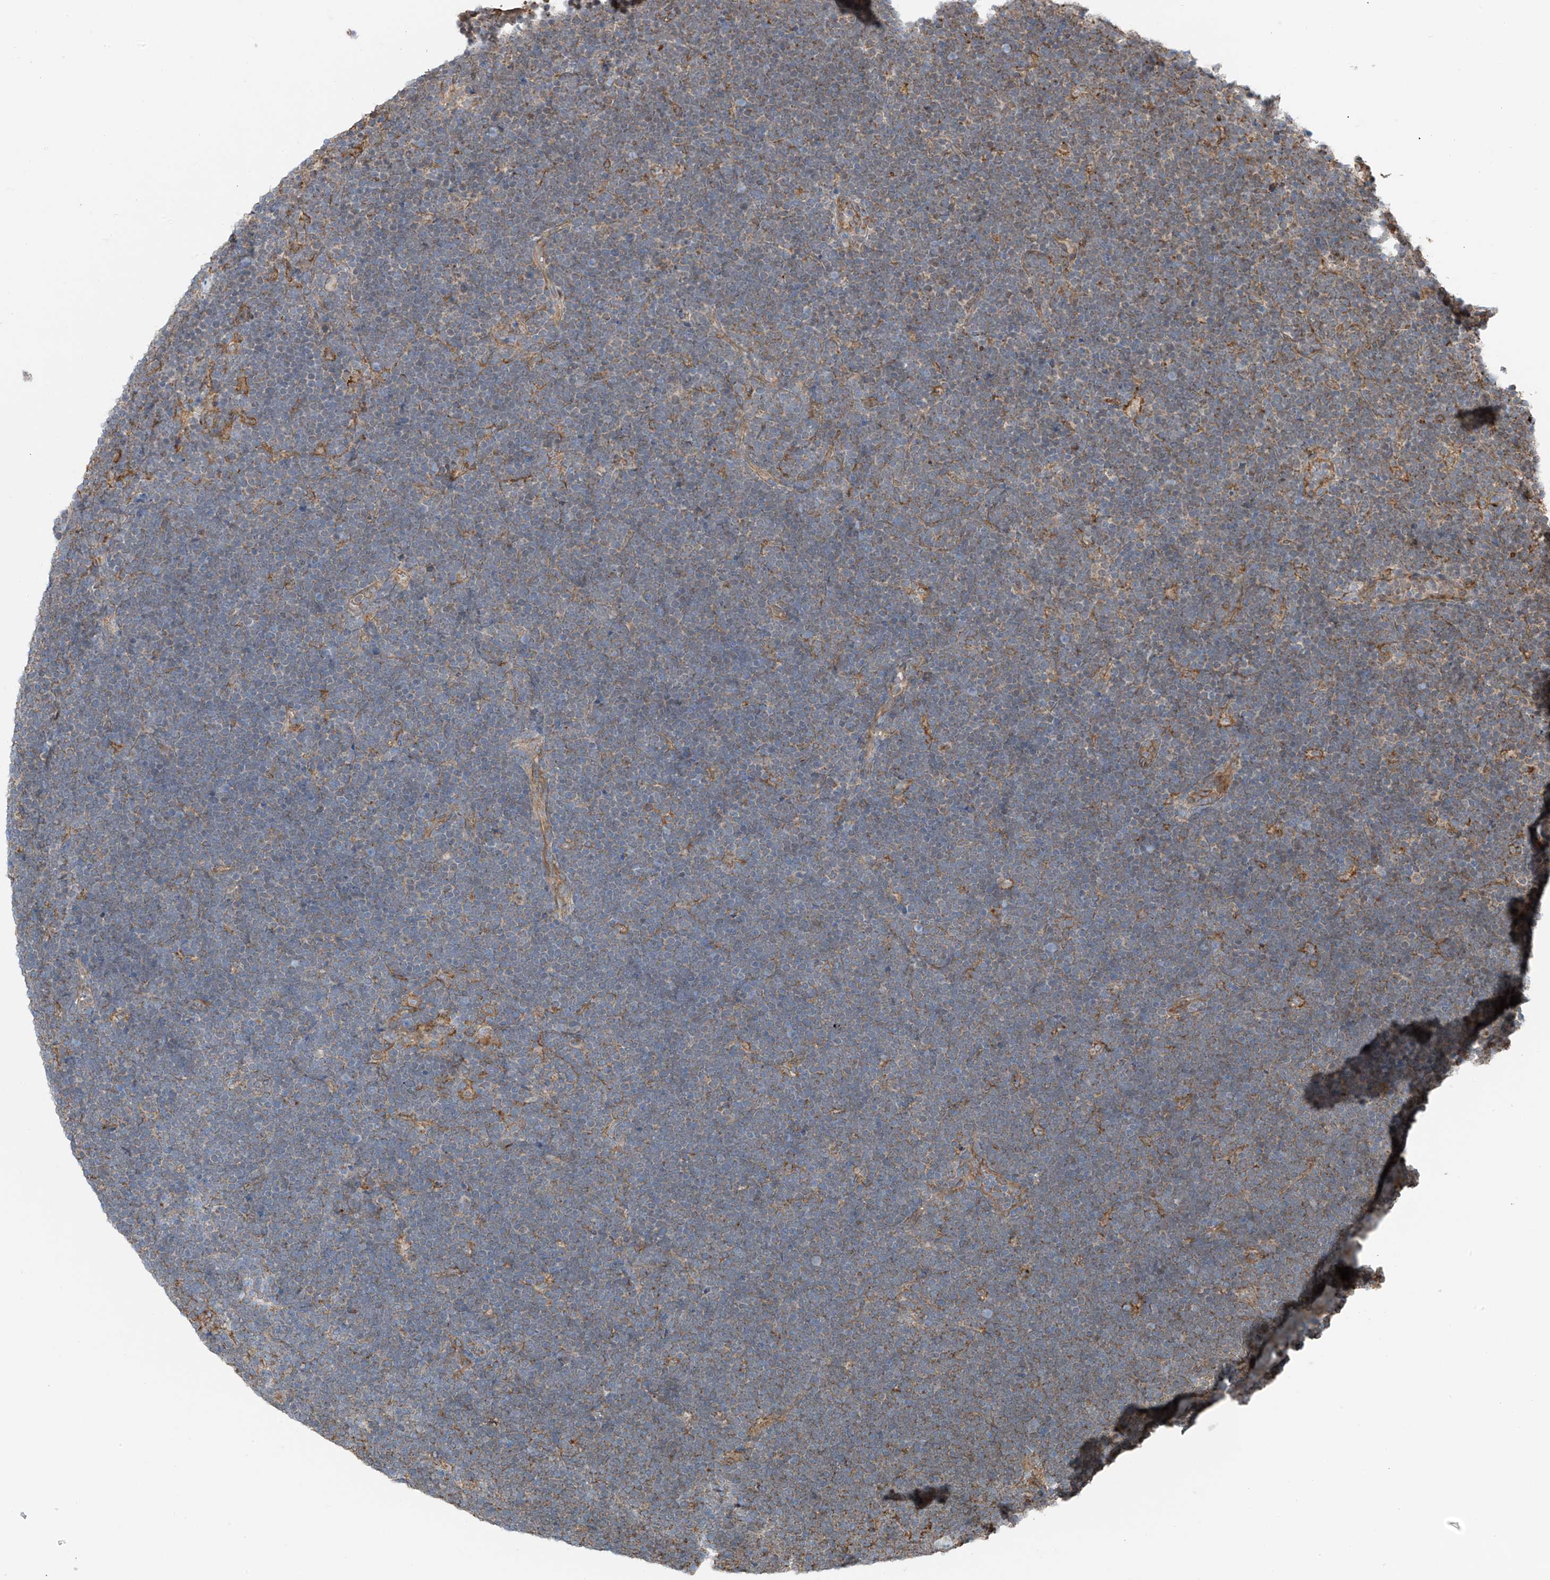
{"staining": {"intensity": "negative", "quantity": "none", "location": "none"}, "tissue": "lymphoma", "cell_type": "Tumor cells", "image_type": "cancer", "snomed": [{"axis": "morphology", "description": "Malignant lymphoma, non-Hodgkin's type, High grade"}, {"axis": "topography", "description": "Lymph node"}], "caption": "DAB immunohistochemical staining of human malignant lymphoma, non-Hodgkin's type (high-grade) reveals no significant positivity in tumor cells. The staining was performed using DAB to visualize the protein expression in brown, while the nuclei were stained in blue with hematoxylin (Magnification: 20x).", "gene": "ZNF189", "patient": {"sex": "male", "age": 13}}